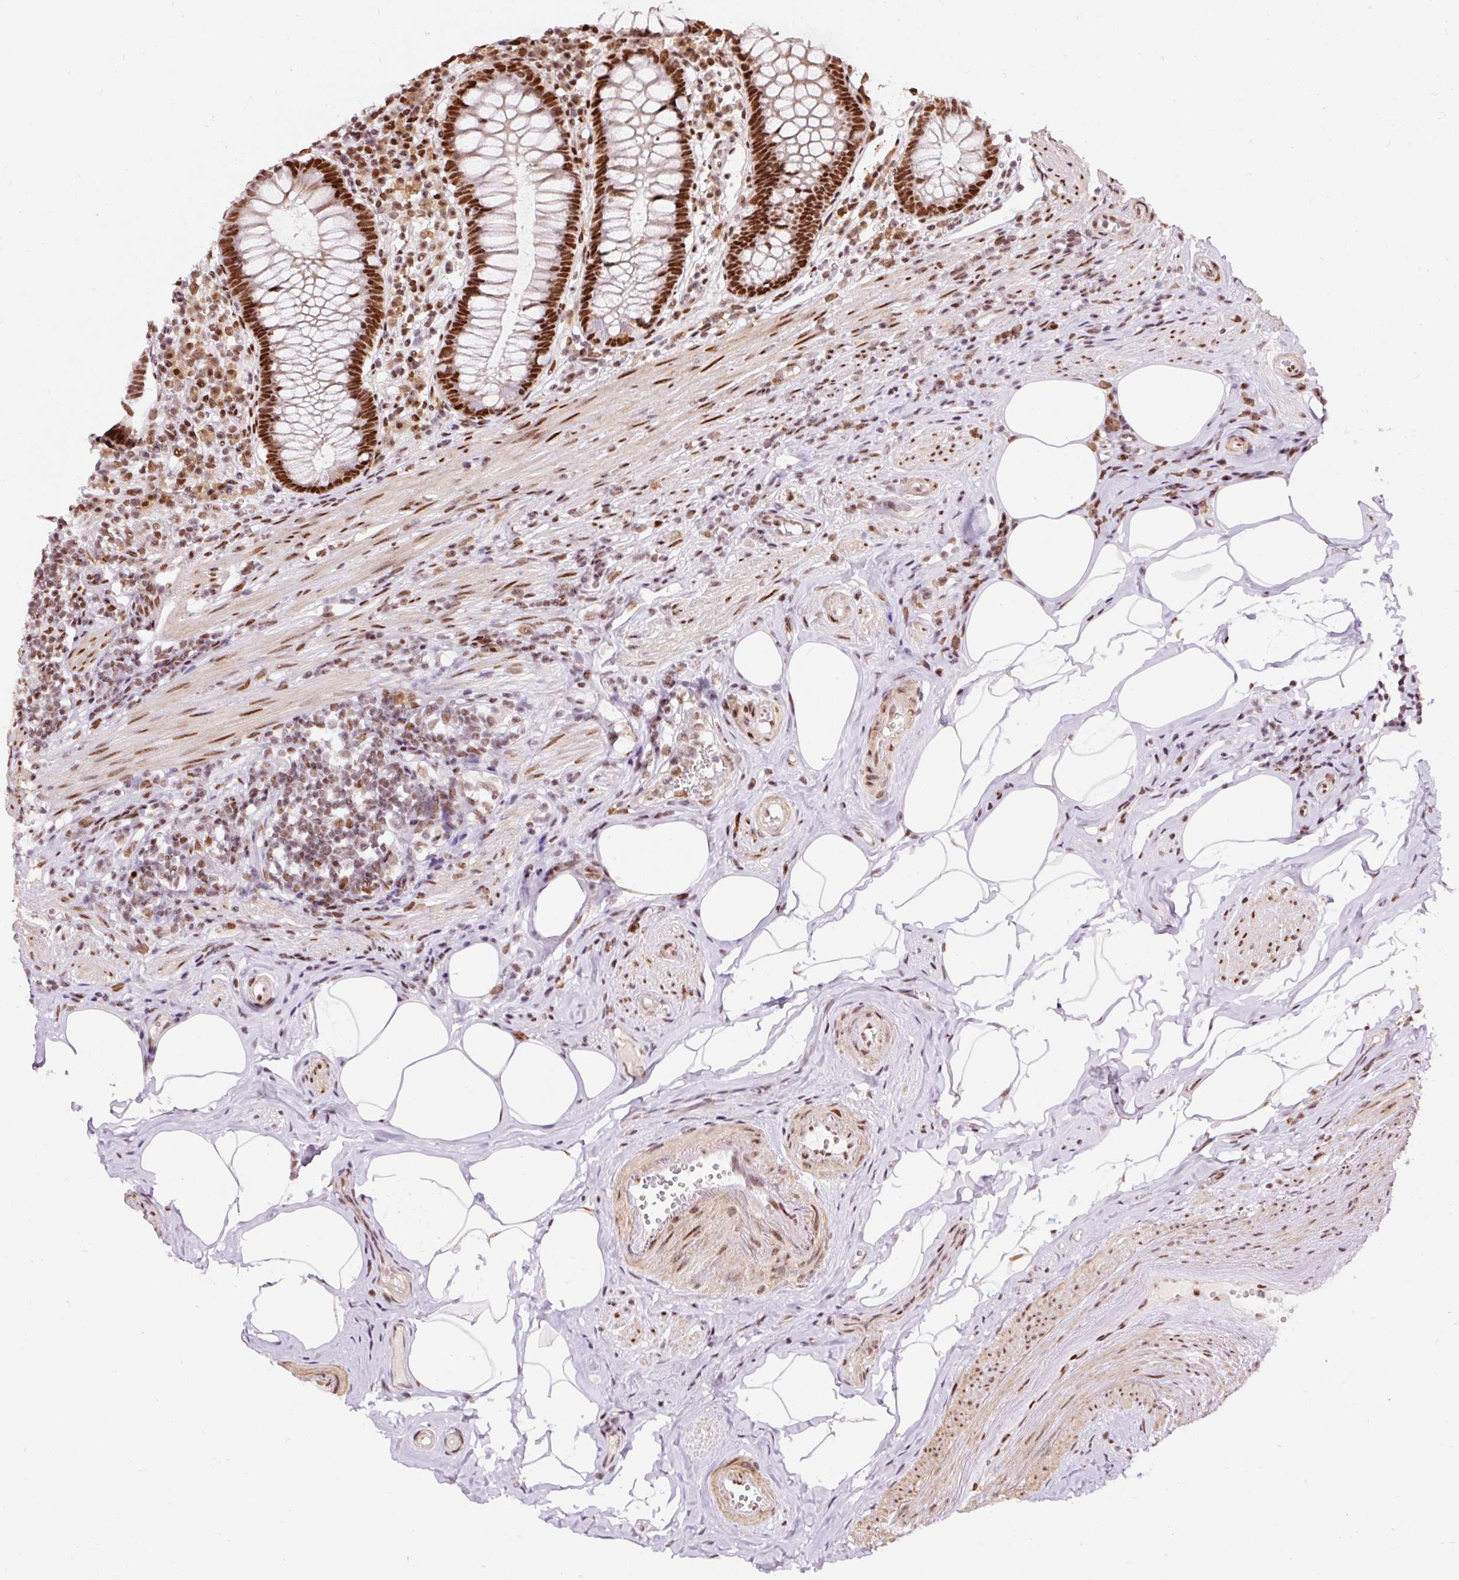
{"staining": {"intensity": "strong", "quantity": ">75%", "location": "nuclear"}, "tissue": "appendix", "cell_type": "Glandular cells", "image_type": "normal", "snomed": [{"axis": "morphology", "description": "Normal tissue, NOS"}, {"axis": "topography", "description": "Appendix"}], "caption": "IHC staining of unremarkable appendix, which displays high levels of strong nuclear positivity in about >75% of glandular cells indicating strong nuclear protein positivity. The staining was performed using DAB (brown) for protein detection and nuclei were counterstained in hematoxylin (blue).", "gene": "HNRNPC", "patient": {"sex": "female", "age": 56}}